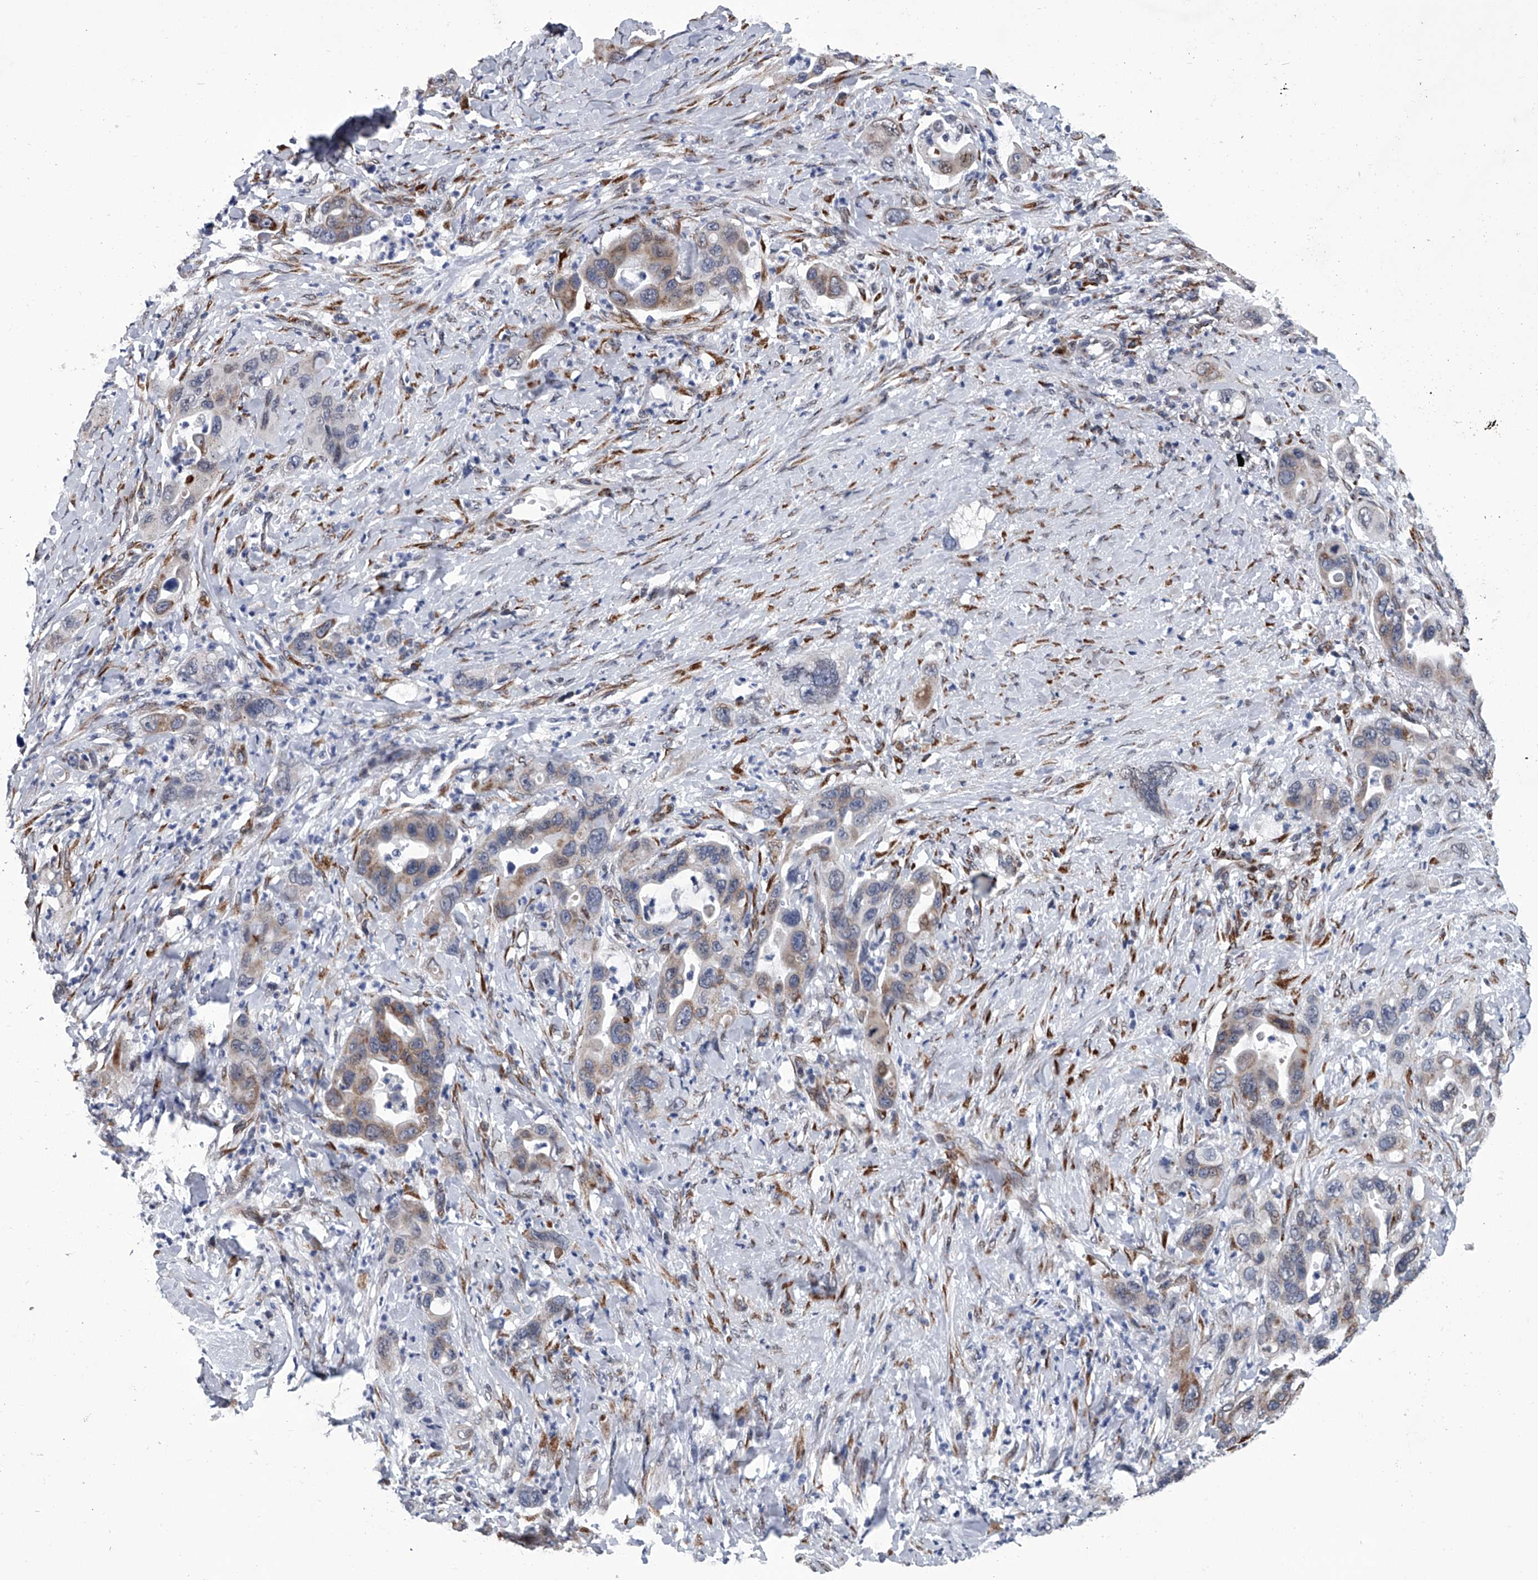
{"staining": {"intensity": "moderate", "quantity": "<25%", "location": "cytoplasmic/membranous"}, "tissue": "pancreatic cancer", "cell_type": "Tumor cells", "image_type": "cancer", "snomed": [{"axis": "morphology", "description": "Adenocarcinoma, NOS"}, {"axis": "topography", "description": "Pancreas"}], "caption": "Immunohistochemical staining of pancreatic adenocarcinoma exhibits moderate cytoplasmic/membranous protein expression in about <25% of tumor cells.", "gene": "PPP2R5D", "patient": {"sex": "female", "age": 71}}